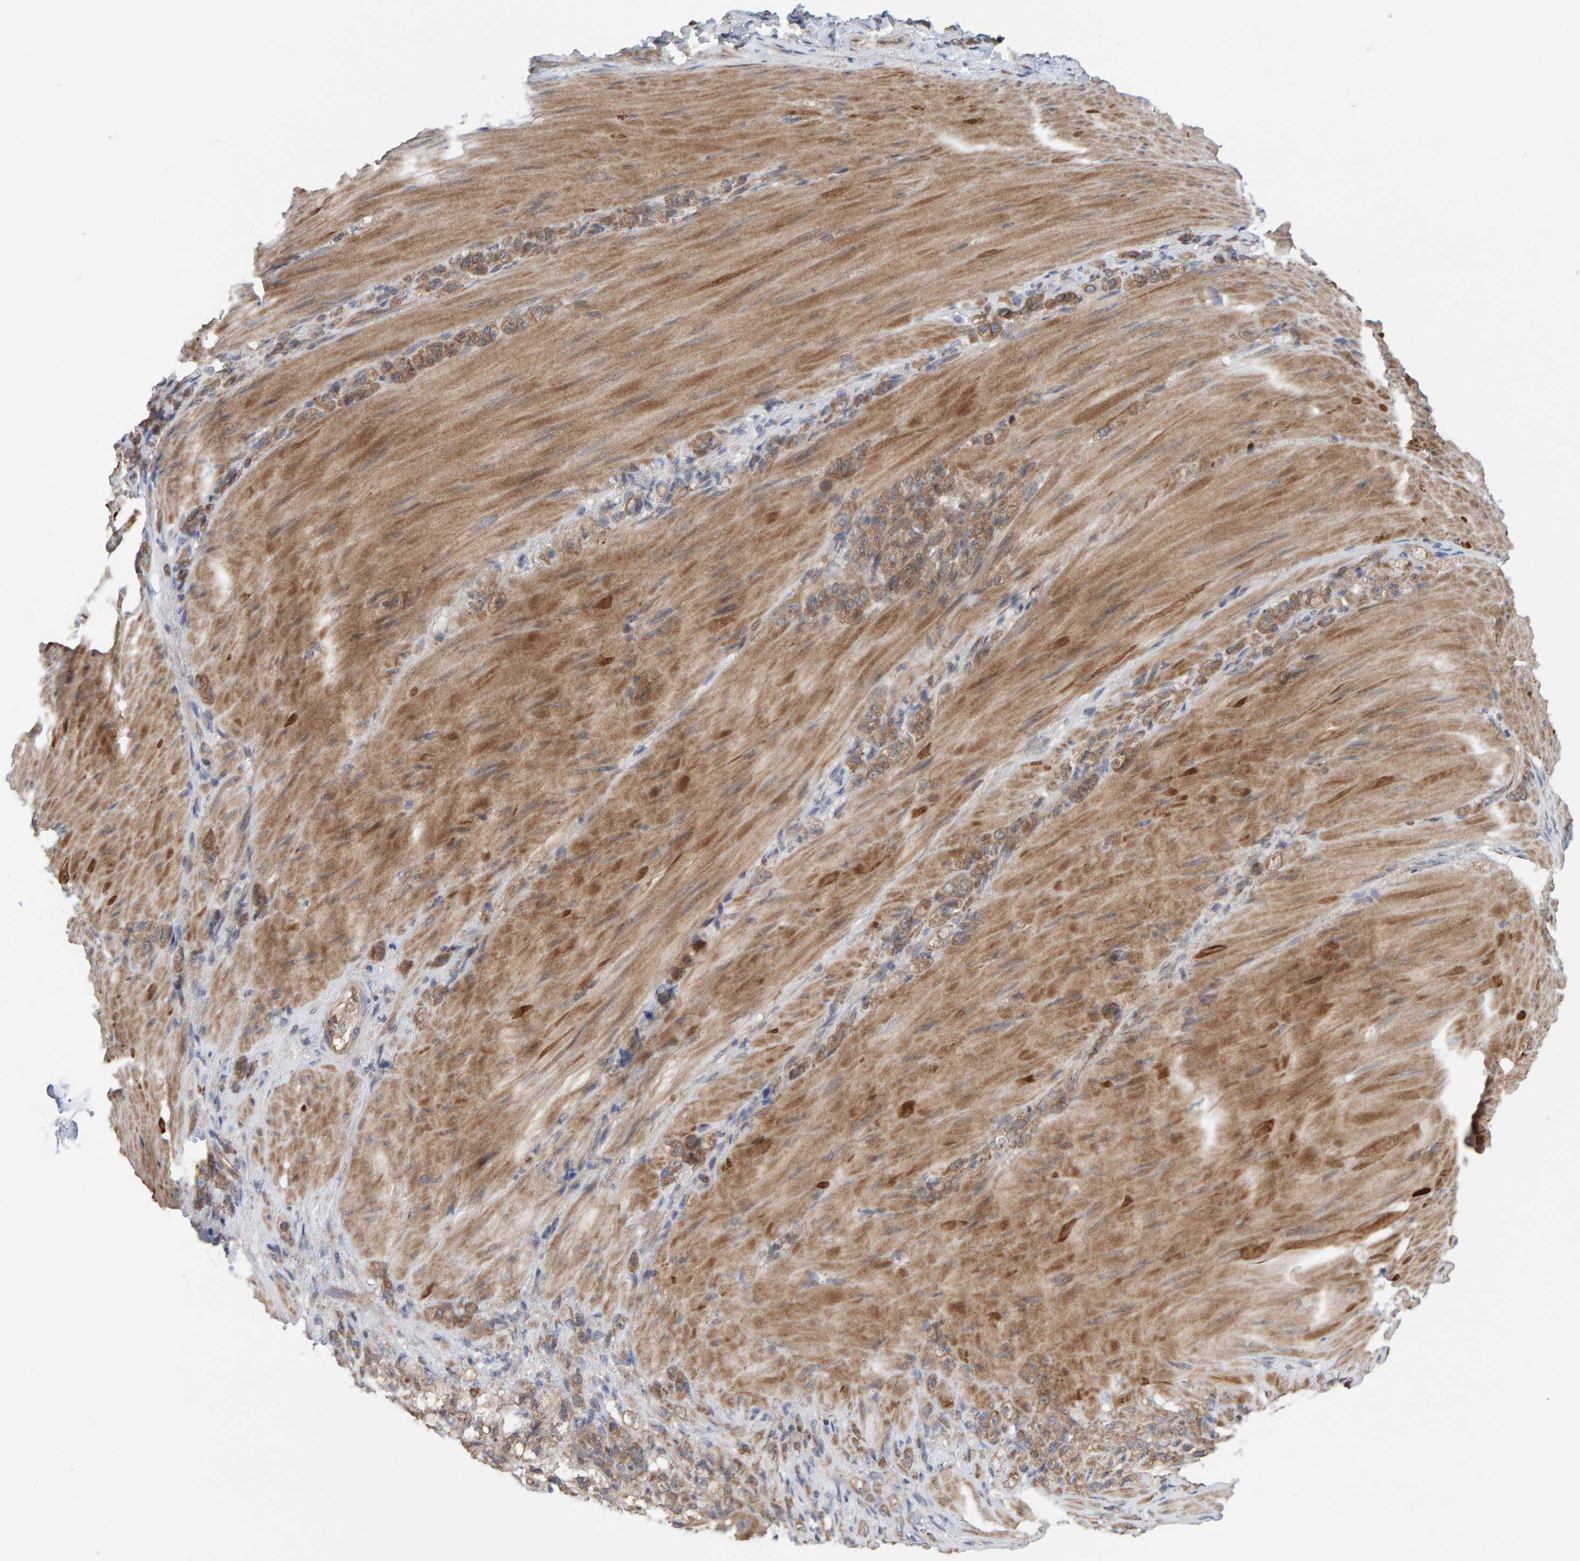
{"staining": {"intensity": "moderate", "quantity": ">75%", "location": "cytoplasmic/membranous"}, "tissue": "stomach cancer", "cell_type": "Tumor cells", "image_type": "cancer", "snomed": [{"axis": "morphology", "description": "Normal tissue, NOS"}, {"axis": "morphology", "description": "Adenocarcinoma, NOS"}, {"axis": "topography", "description": "Stomach"}], "caption": "Protein analysis of stomach cancer (adenocarcinoma) tissue exhibits moderate cytoplasmic/membranous expression in approximately >75% of tumor cells. (DAB (3,3'-diaminobenzidine) IHC, brown staining for protein, blue staining for nuclei).", "gene": "LRSAM1", "patient": {"sex": "male", "age": 82}}